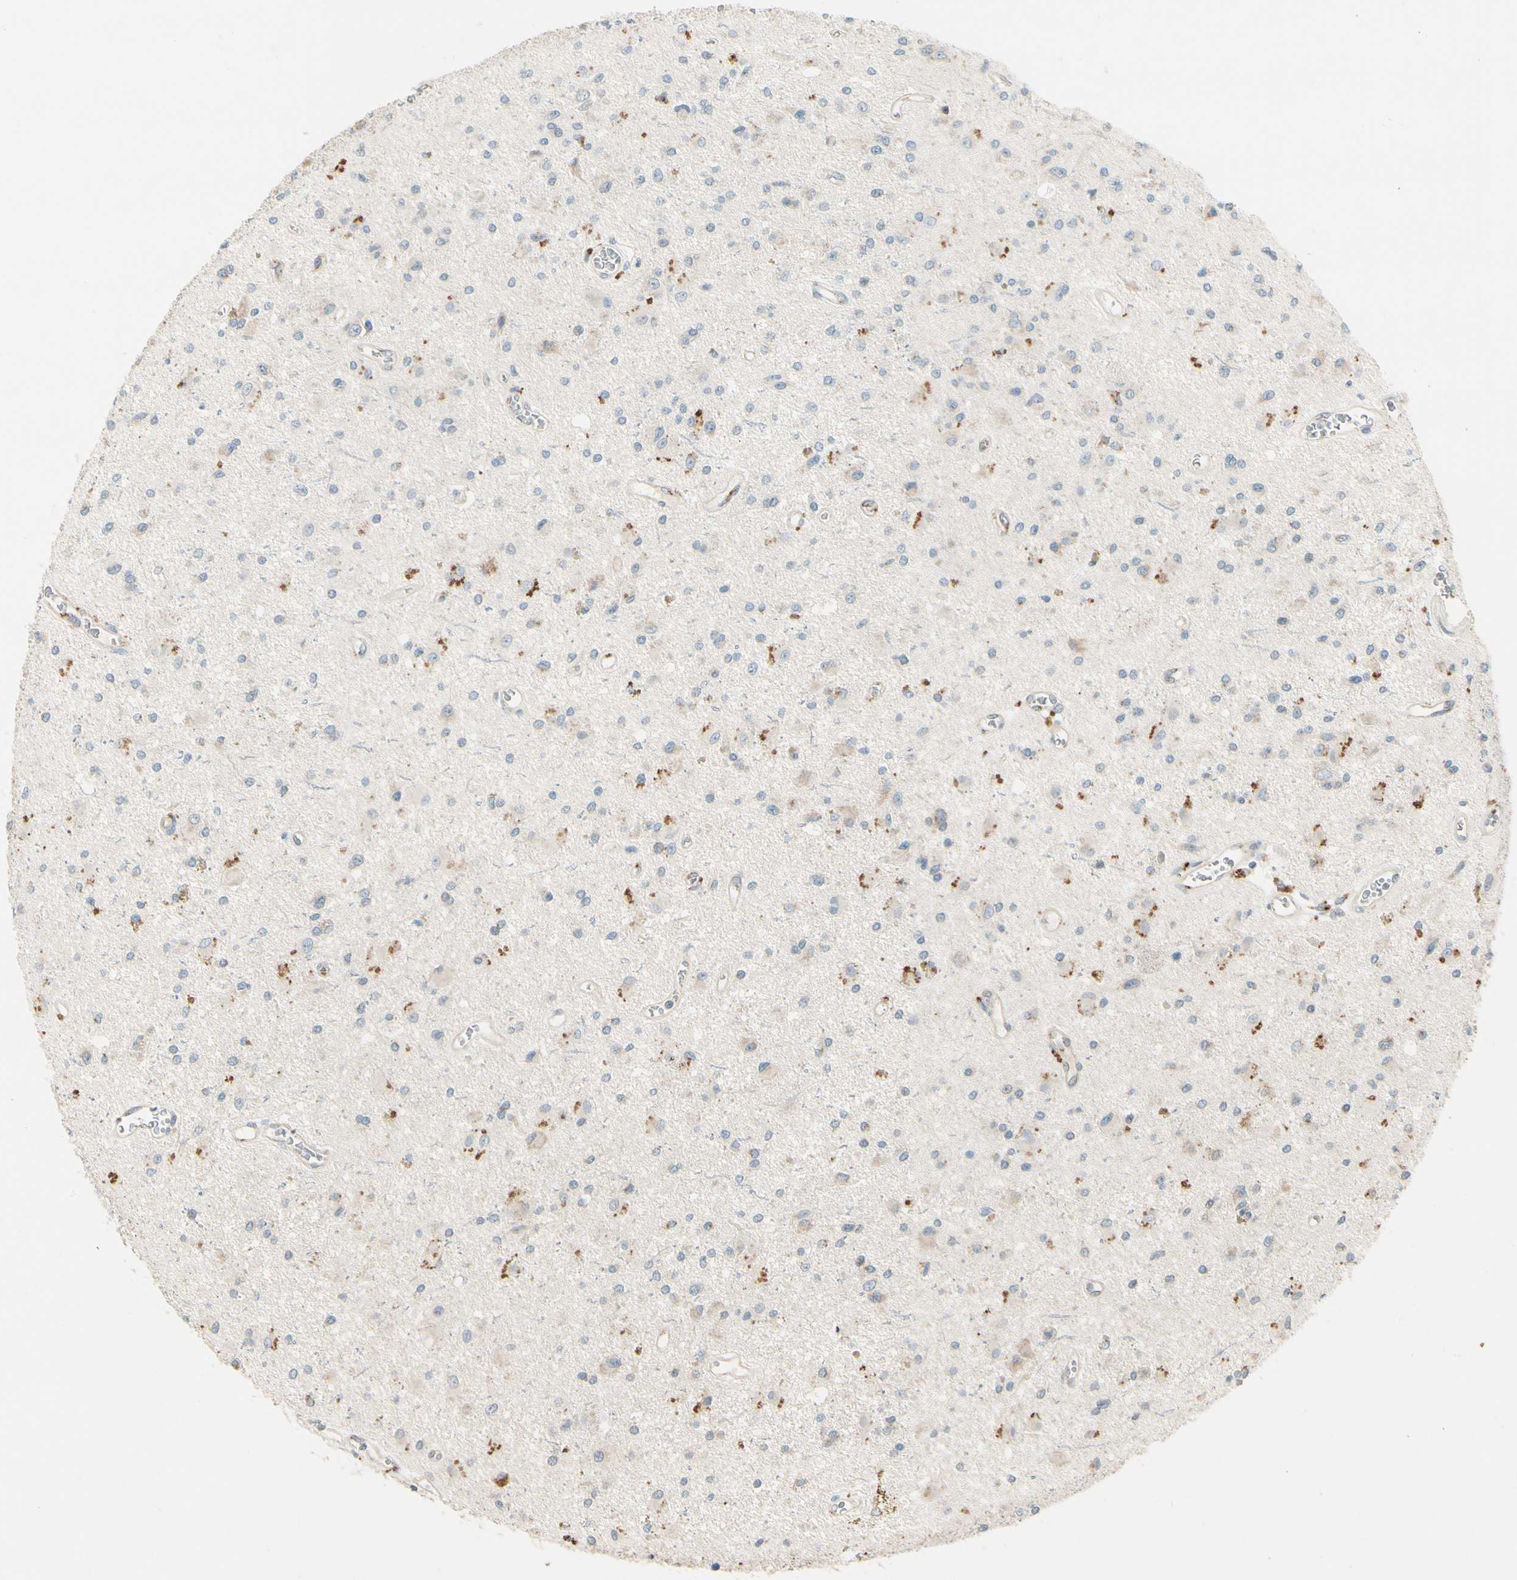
{"staining": {"intensity": "weak", "quantity": "<25%", "location": "cytoplasmic/membranous"}, "tissue": "glioma", "cell_type": "Tumor cells", "image_type": "cancer", "snomed": [{"axis": "morphology", "description": "Glioma, malignant, Low grade"}, {"axis": "topography", "description": "Brain"}], "caption": "A histopathology image of glioma stained for a protein demonstrates no brown staining in tumor cells. (DAB (3,3'-diaminobenzidine) immunohistochemistry (IHC) visualized using brightfield microscopy, high magnification).", "gene": "MANSC1", "patient": {"sex": "male", "age": 58}}